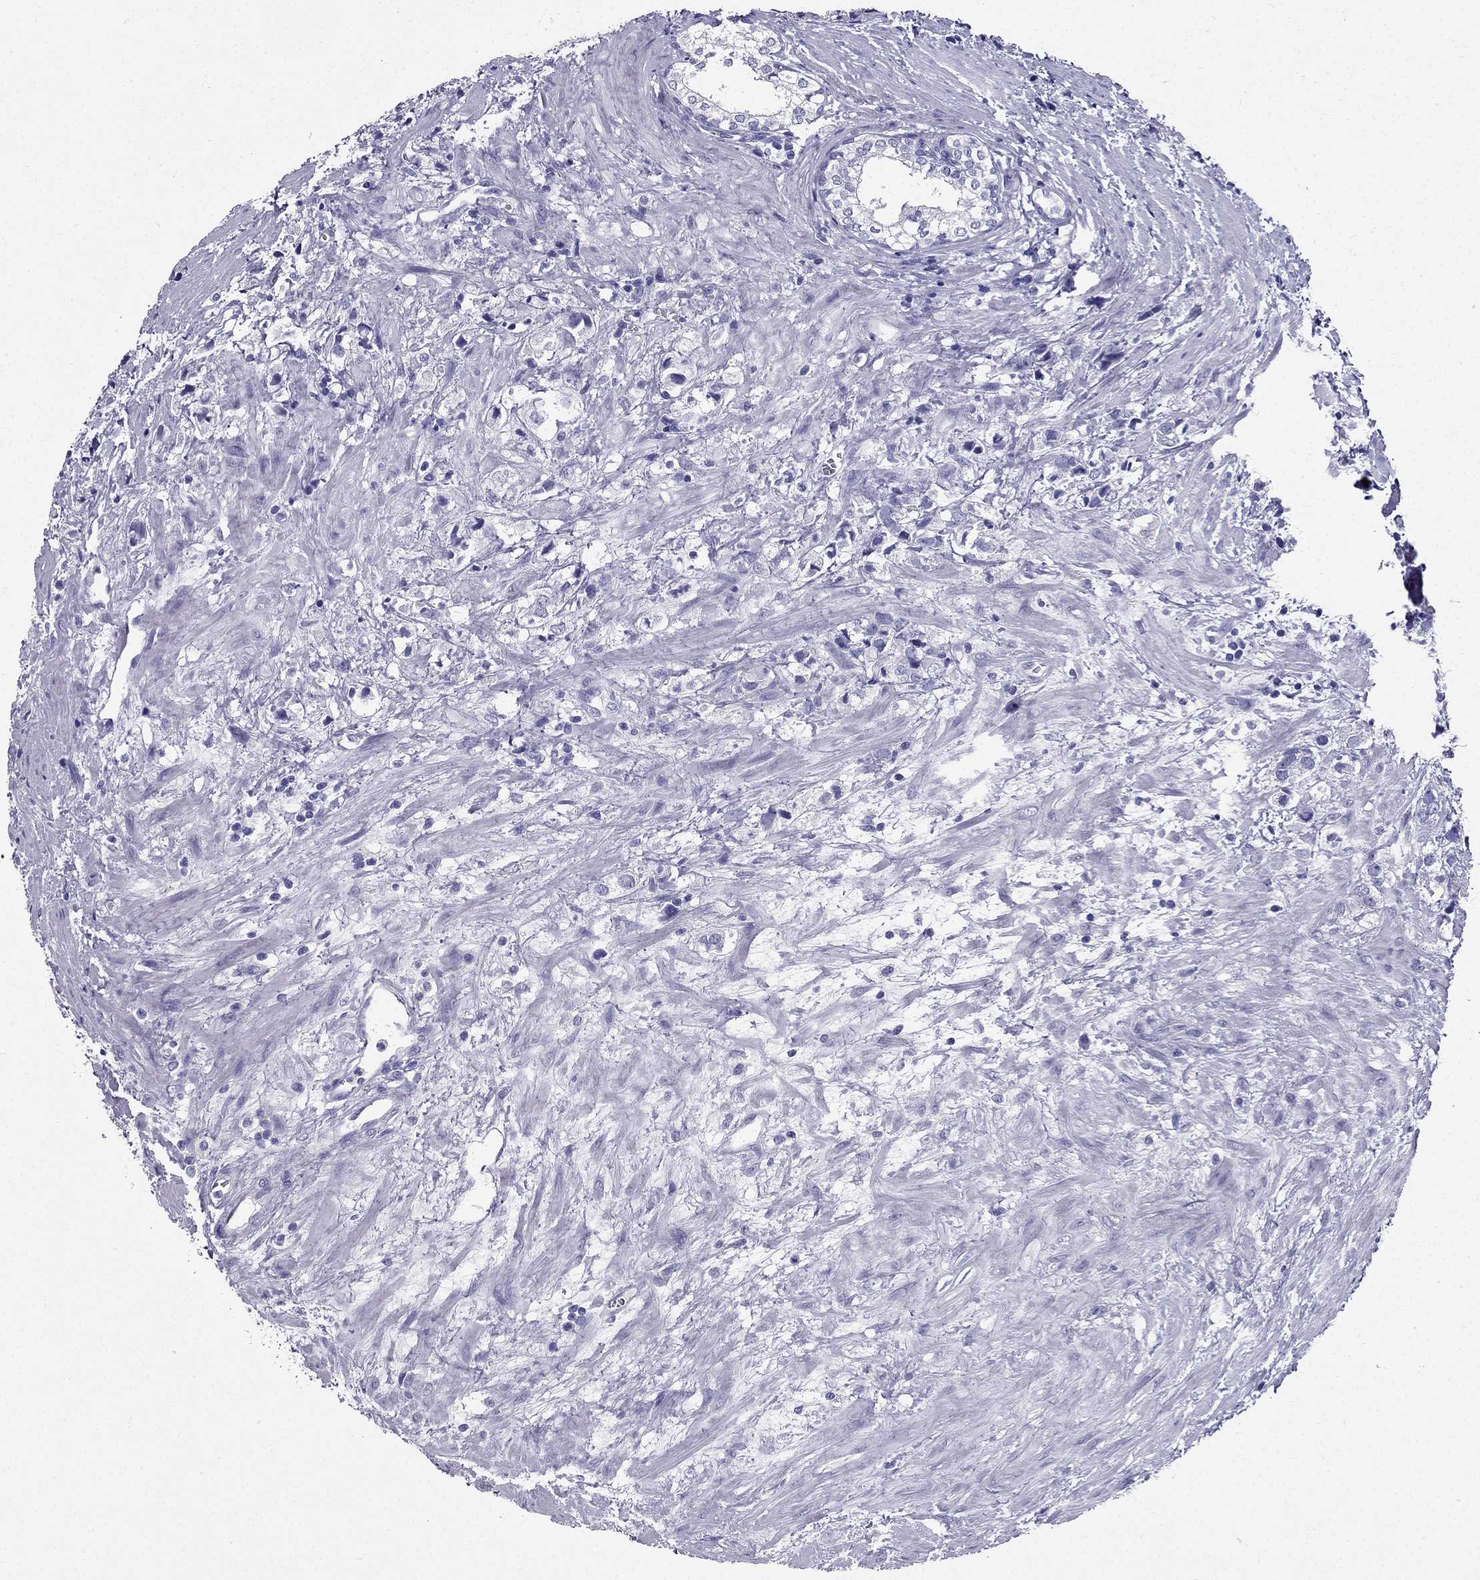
{"staining": {"intensity": "negative", "quantity": "none", "location": "none"}, "tissue": "prostate cancer", "cell_type": "Tumor cells", "image_type": "cancer", "snomed": [{"axis": "morphology", "description": "Adenocarcinoma, NOS"}, {"axis": "topography", "description": "Prostate and seminal vesicle, NOS"}], "caption": "This is an immunohistochemistry (IHC) histopathology image of prostate cancer (adenocarcinoma). There is no staining in tumor cells.", "gene": "ZNF541", "patient": {"sex": "male", "age": 63}}